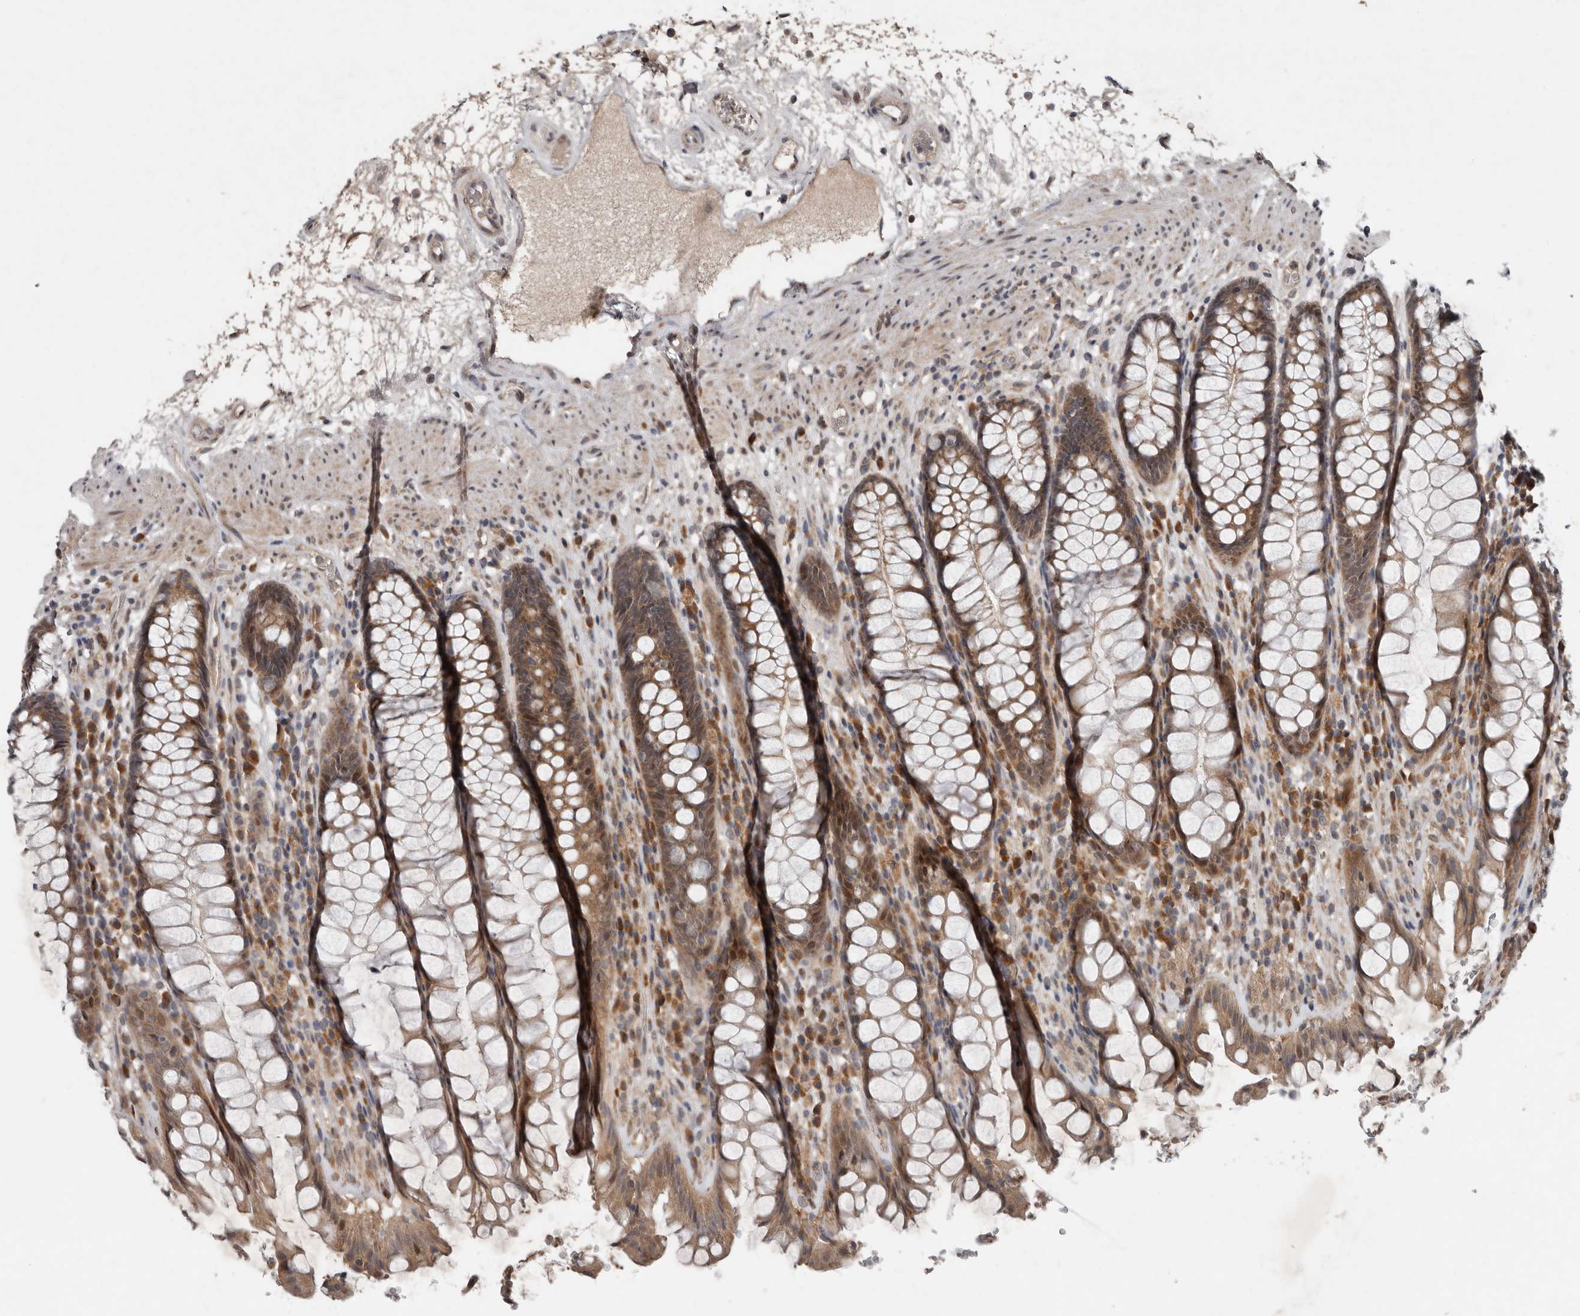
{"staining": {"intensity": "moderate", "quantity": ">75%", "location": "cytoplasmic/membranous,nuclear"}, "tissue": "rectum", "cell_type": "Glandular cells", "image_type": "normal", "snomed": [{"axis": "morphology", "description": "Normal tissue, NOS"}, {"axis": "topography", "description": "Rectum"}], "caption": "Protein analysis of benign rectum reveals moderate cytoplasmic/membranous,nuclear expression in approximately >75% of glandular cells. The protein of interest is stained brown, and the nuclei are stained in blue (DAB (3,3'-diaminobenzidine) IHC with brightfield microscopy, high magnification).", "gene": "CHML", "patient": {"sex": "male", "age": 64}}